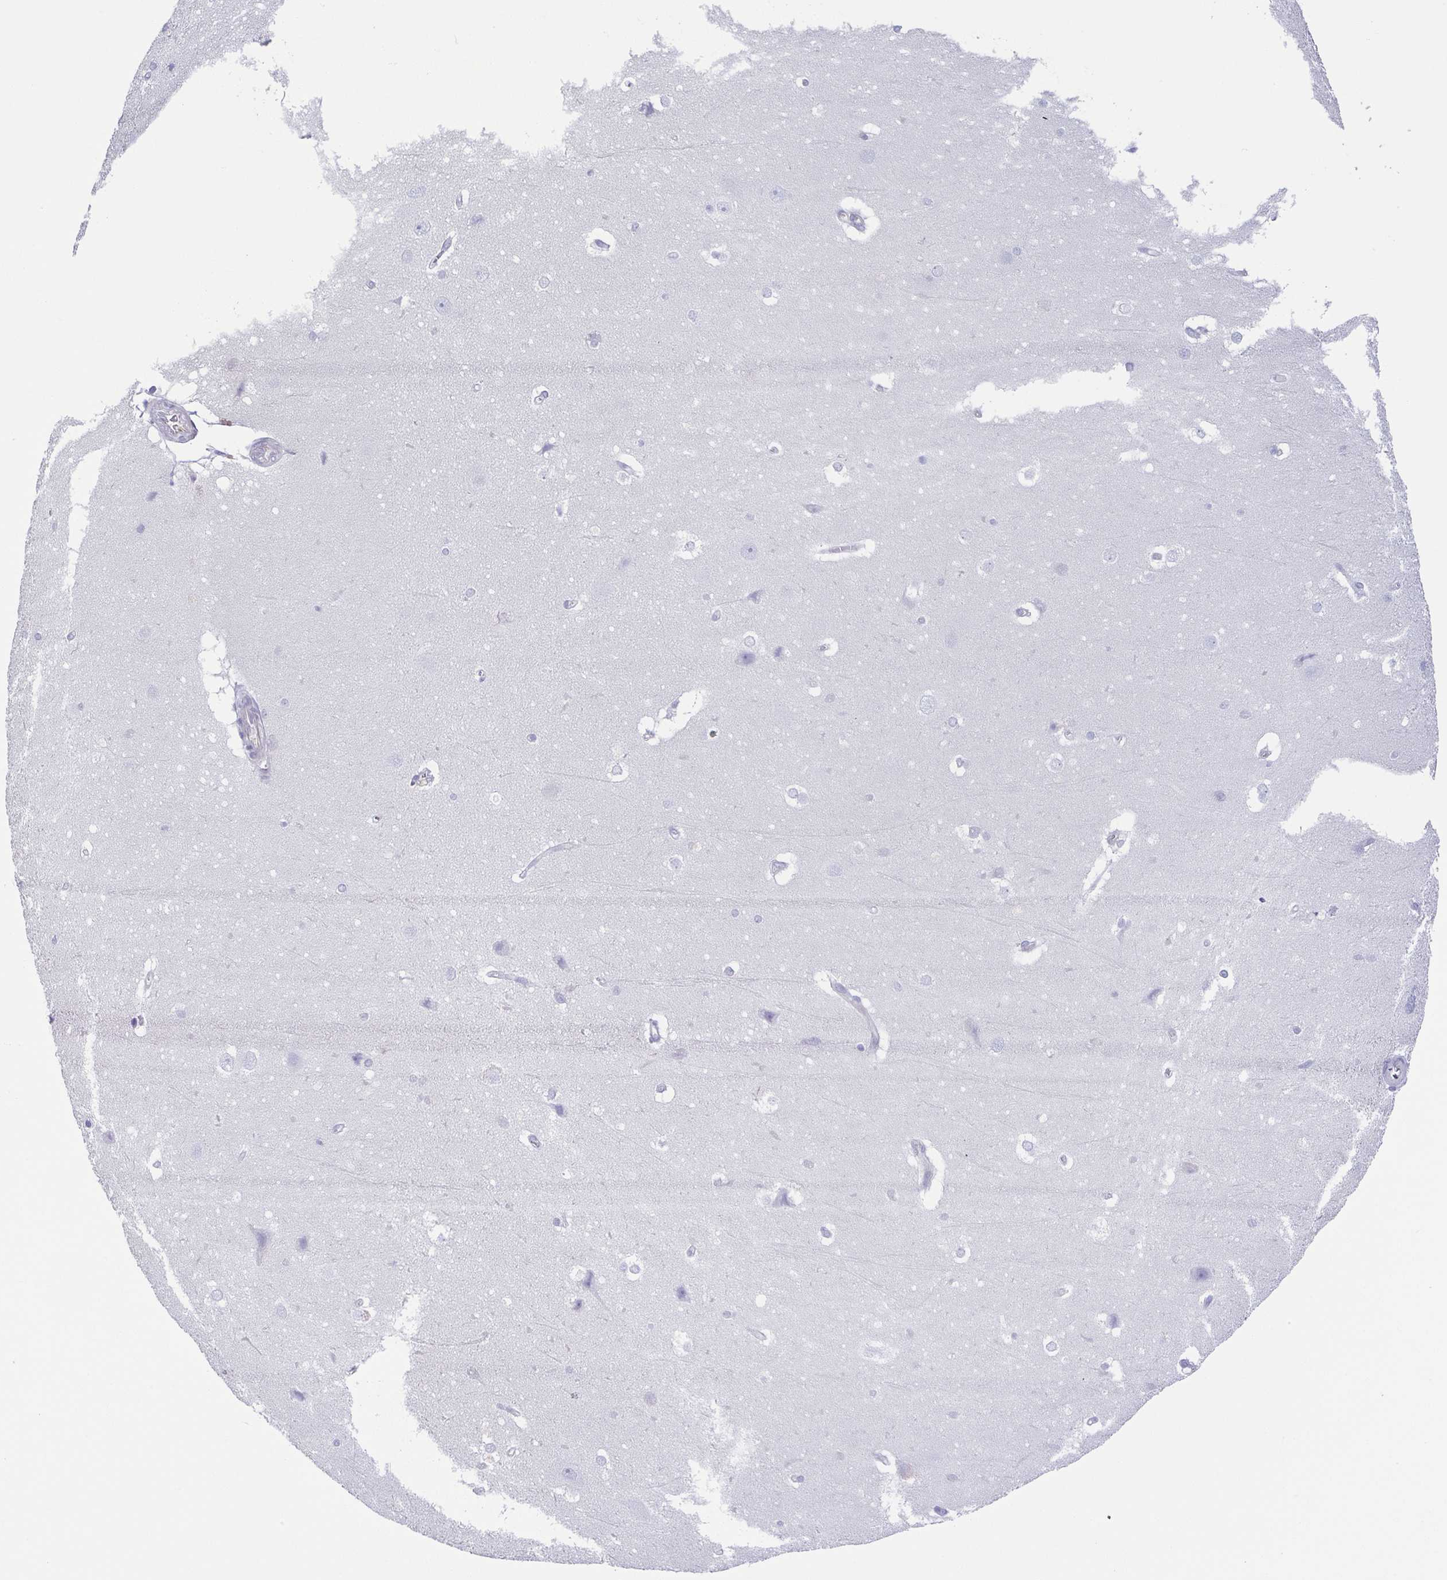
{"staining": {"intensity": "negative", "quantity": "none", "location": "none"}, "tissue": "hippocampus", "cell_type": "Glial cells", "image_type": "normal", "snomed": [{"axis": "morphology", "description": "Normal tissue, NOS"}, {"axis": "topography", "description": "Cerebral cortex"}, {"axis": "topography", "description": "Hippocampus"}], "caption": "High power microscopy micrograph of an immunohistochemistry (IHC) histopathology image of benign hippocampus, revealing no significant expression in glial cells.", "gene": "COL17A1", "patient": {"sex": "female", "age": 19}}